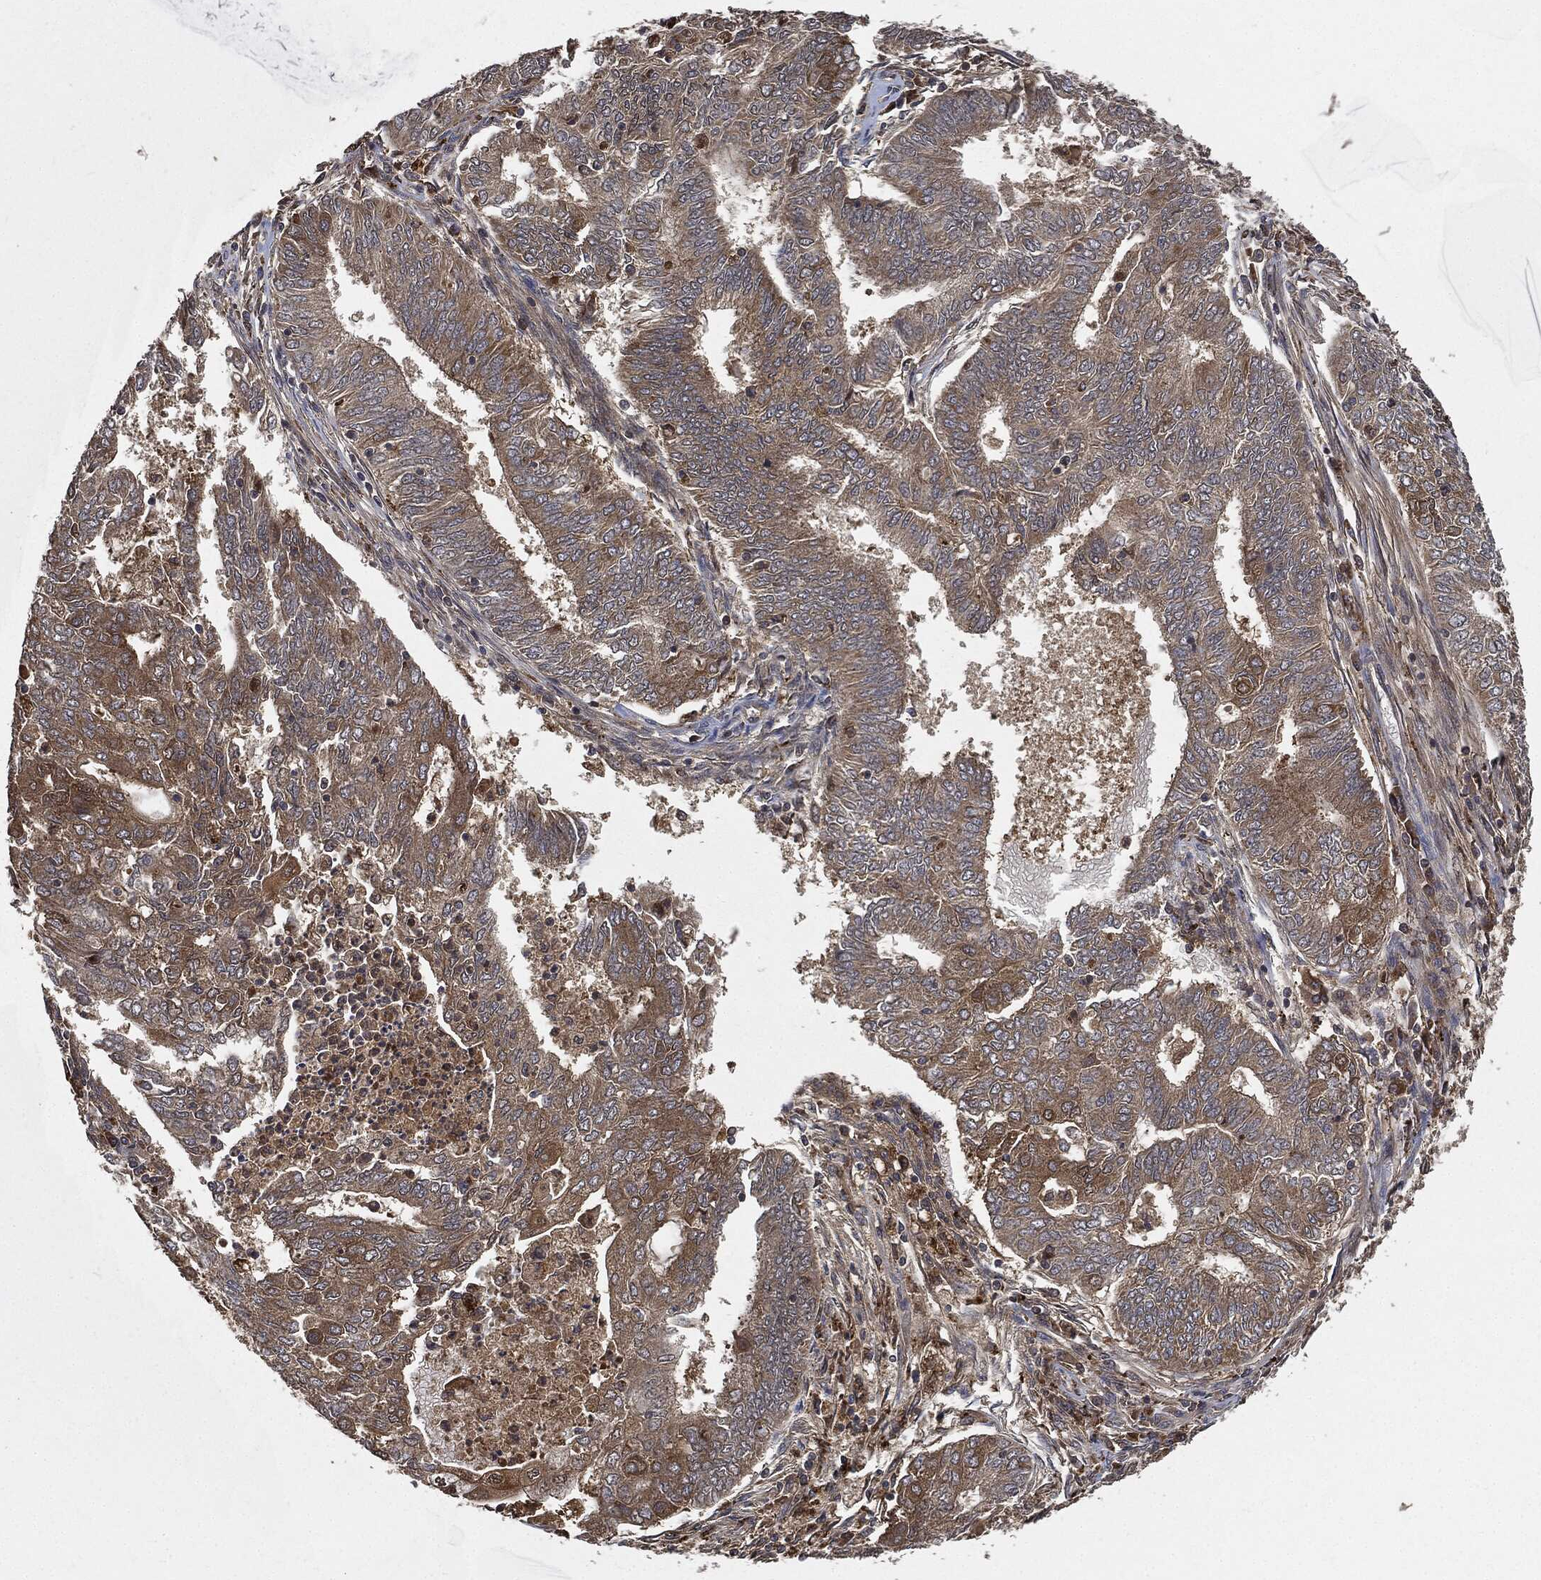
{"staining": {"intensity": "weak", "quantity": "25%-75%", "location": "cytoplasmic/membranous"}, "tissue": "endometrial cancer", "cell_type": "Tumor cells", "image_type": "cancer", "snomed": [{"axis": "morphology", "description": "Adenocarcinoma, NOS"}, {"axis": "topography", "description": "Endometrium"}], "caption": "High-power microscopy captured an immunohistochemistry (IHC) image of endometrial cancer, revealing weak cytoplasmic/membranous positivity in about 25%-75% of tumor cells.", "gene": "BRAF", "patient": {"sex": "female", "age": 62}}